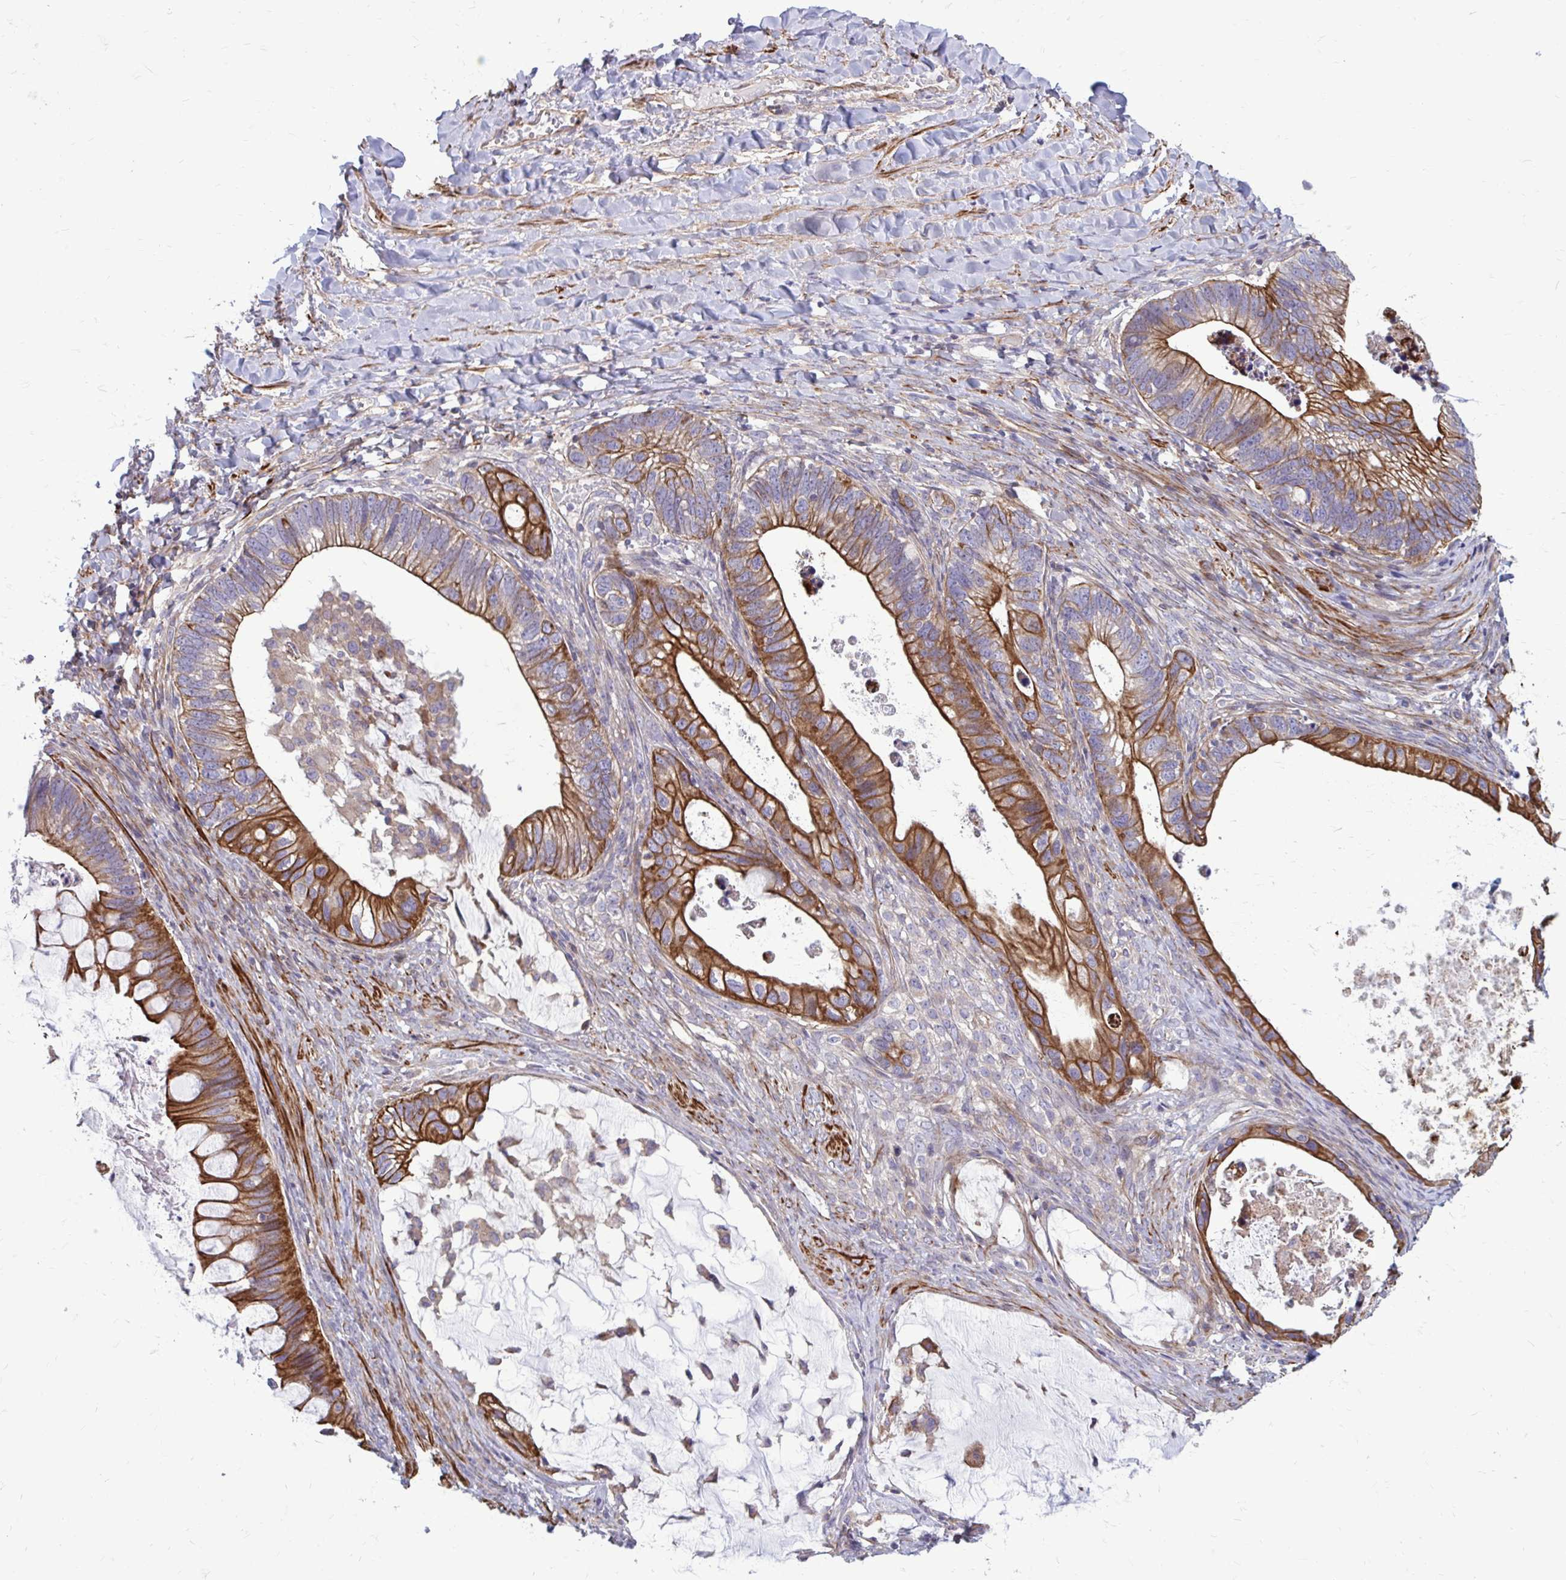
{"staining": {"intensity": "strong", "quantity": ">75%", "location": "cytoplasmic/membranous"}, "tissue": "ovarian cancer", "cell_type": "Tumor cells", "image_type": "cancer", "snomed": [{"axis": "morphology", "description": "Cystadenocarcinoma, mucinous, NOS"}, {"axis": "topography", "description": "Ovary"}], "caption": "A micrograph of human ovarian cancer stained for a protein shows strong cytoplasmic/membranous brown staining in tumor cells. (DAB IHC, brown staining for protein, blue staining for nuclei).", "gene": "FAP", "patient": {"sex": "female", "age": 61}}